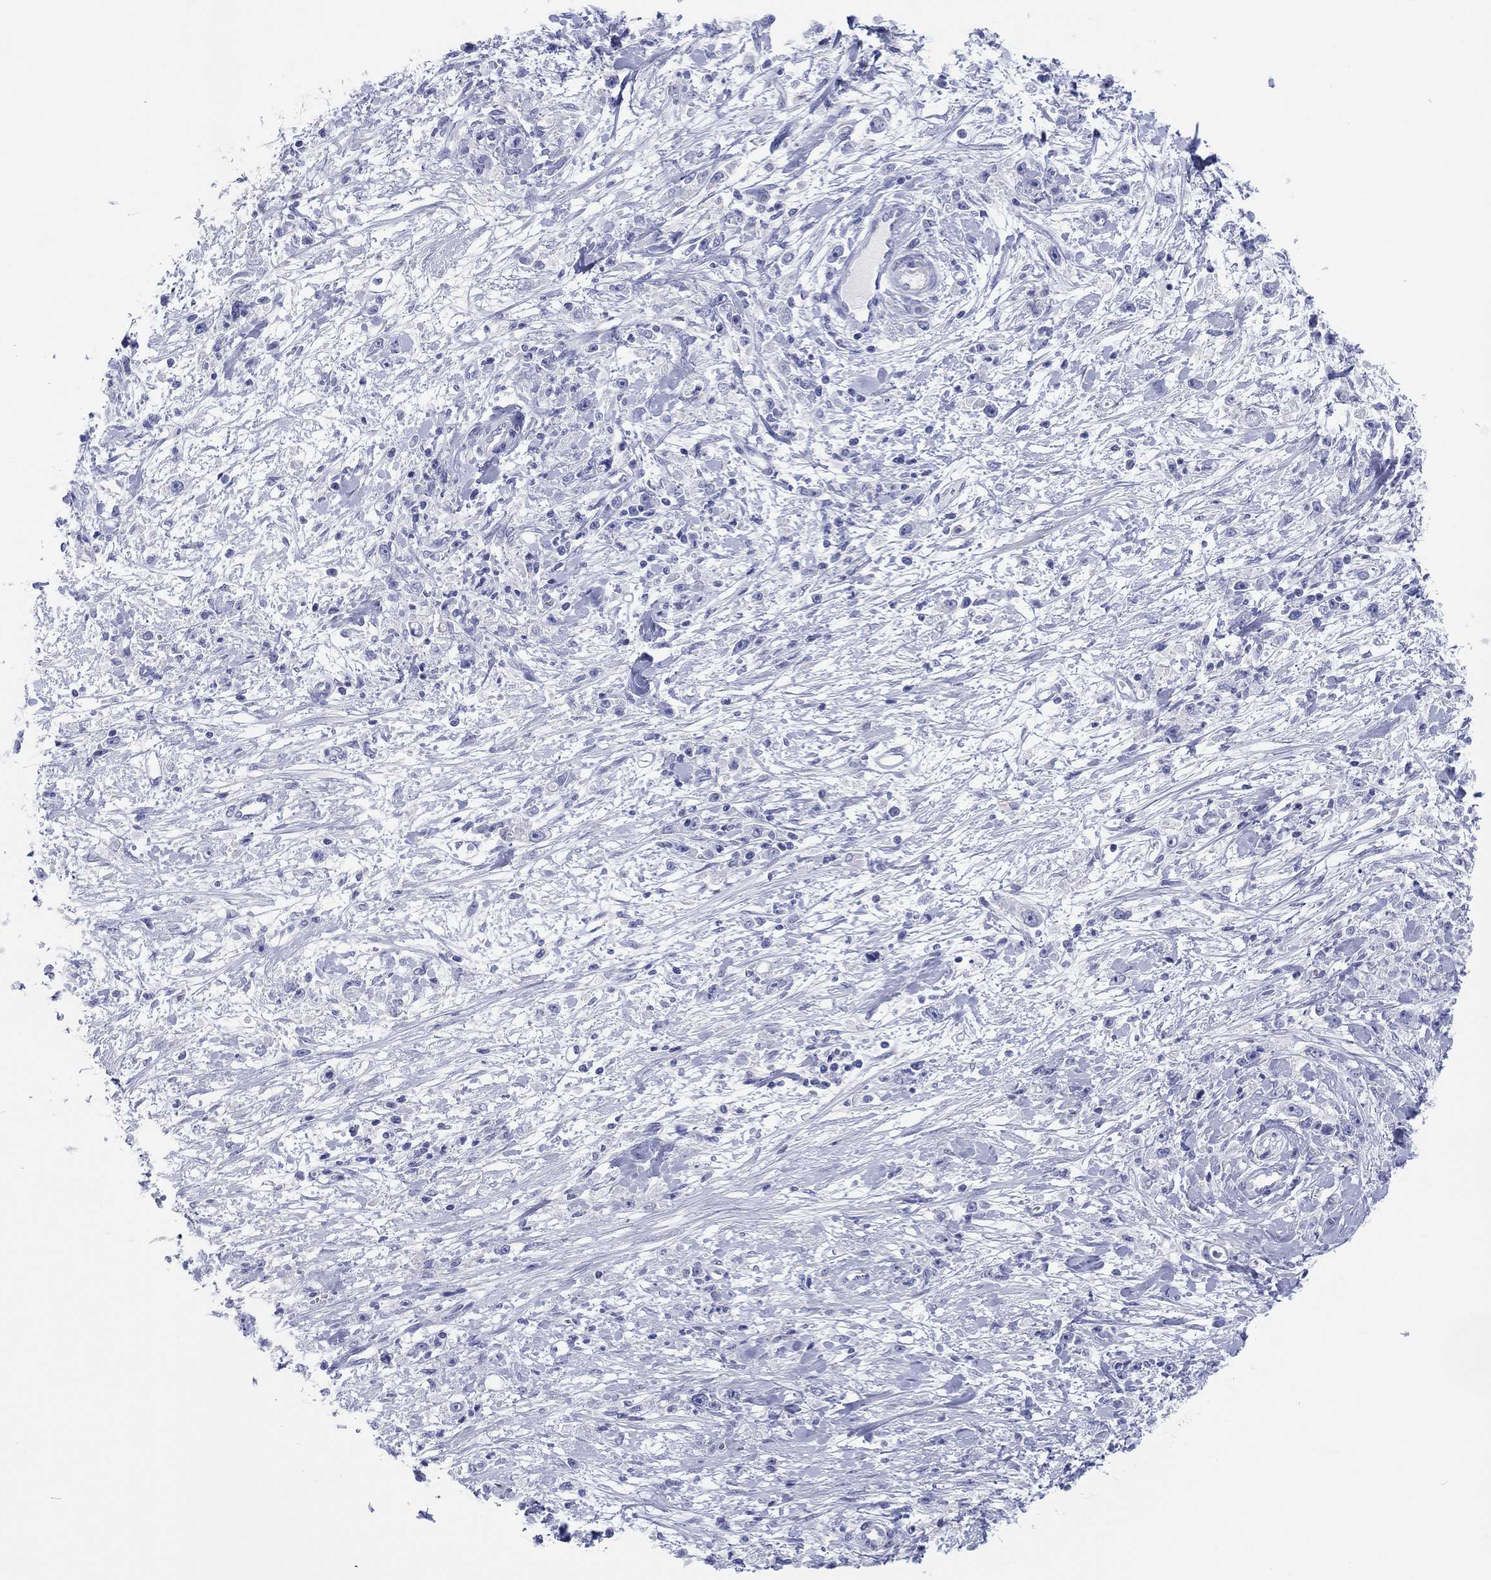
{"staining": {"intensity": "negative", "quantity": "none", "location": "none"}, "tissue": "stomach cancer", "cell_type": "Tumor cells", "image_type": "cancer", "snomed": [{"axis": "morphology", "description": "Adenocarcinoma, NOS"}, {"axis": "topography", "description": "Stomach"}], "caption": "An IHC micrograph of adenocarcinoma (stomach) is shown. There is no staining in tumor cells of adenocarcinoma (stomach).", "gene": "ERICH3", "patient": {"sex": "female", "age": 59}}